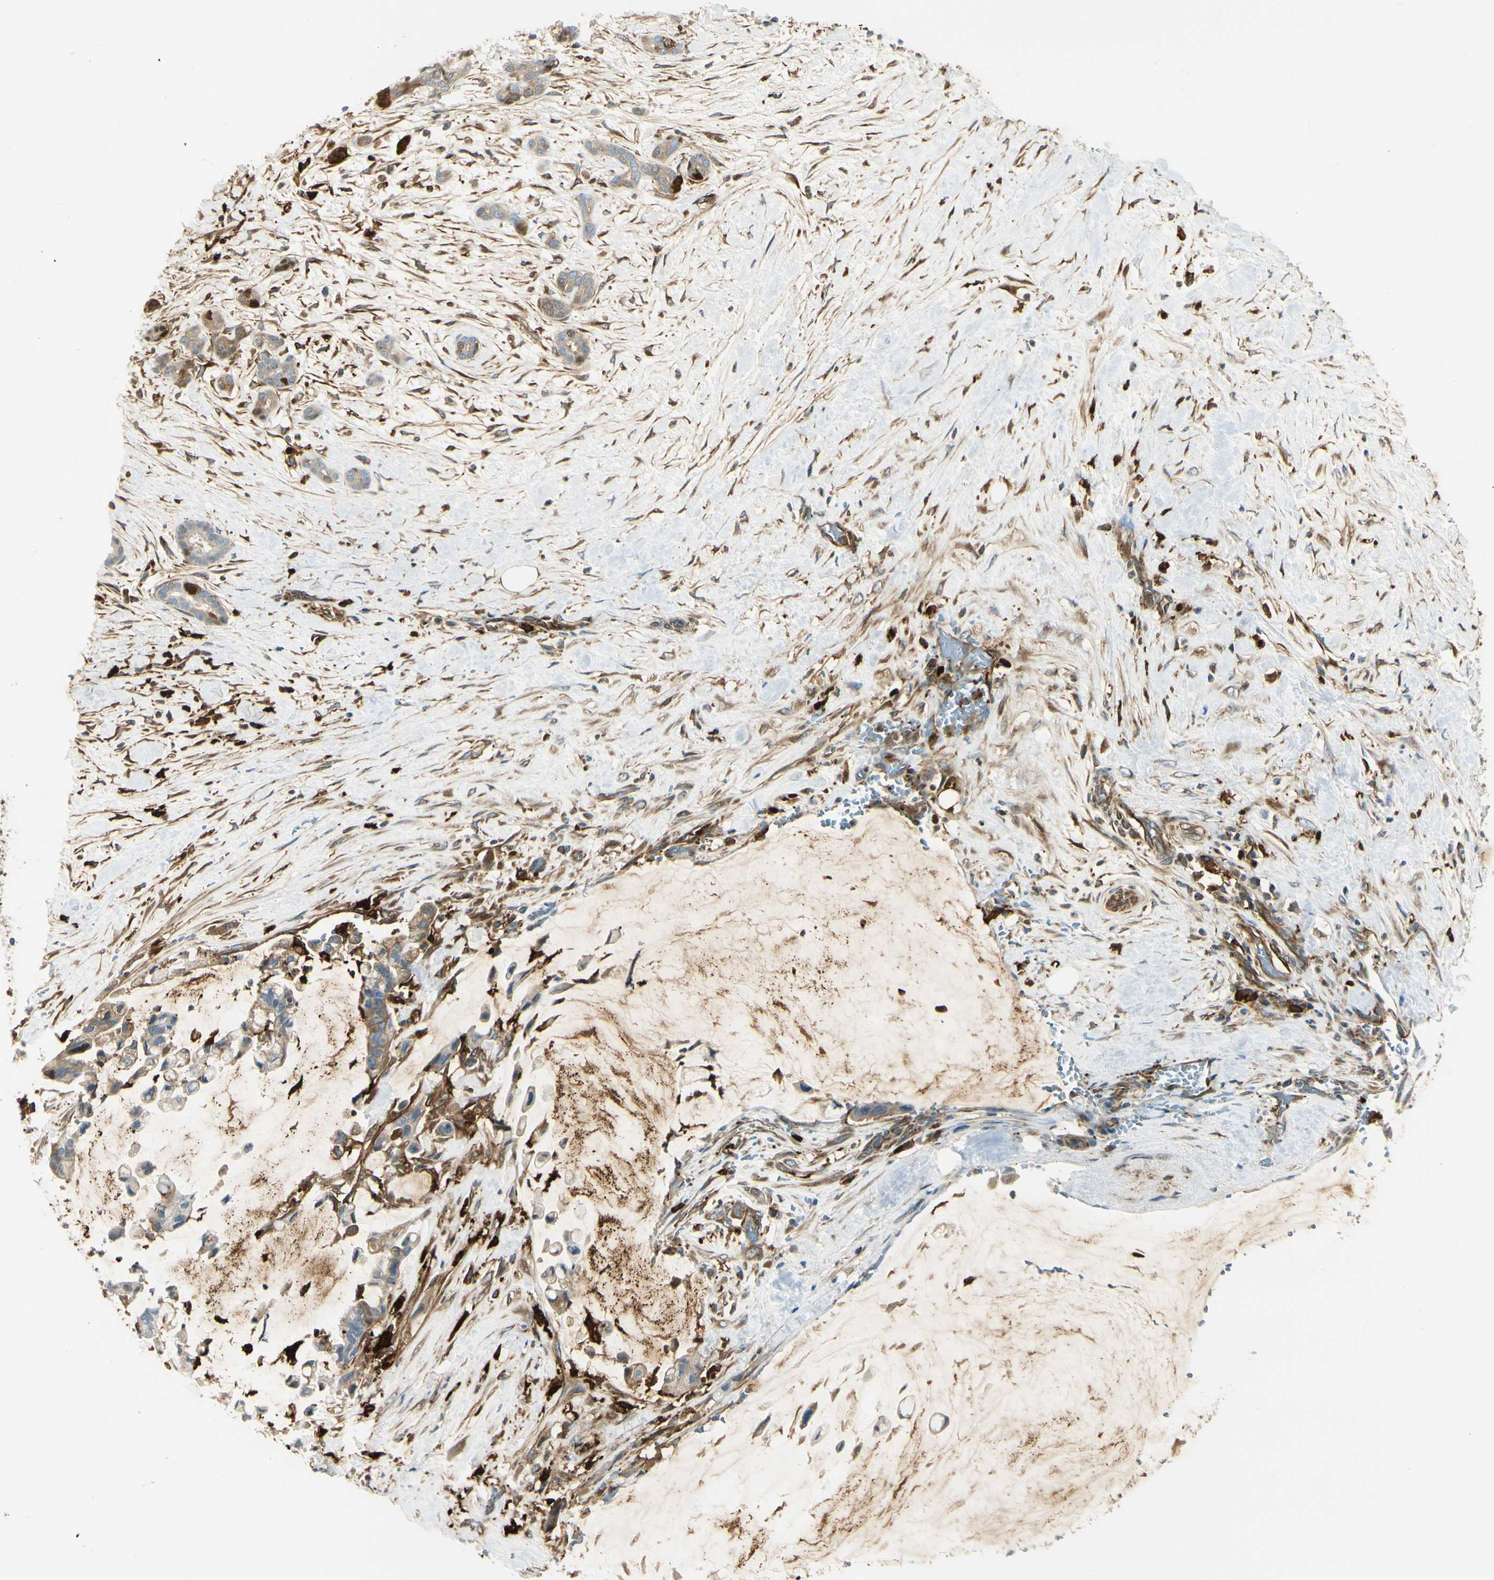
{"staining": {"intensity": "weak", "quantity": "25%-75%", "location": "cytoplasmic/membranous"}, "tissue": "pancreatic cancer", "cell_type": "Tumor cells", "image_type": "cancer", "snomed": [{"axis": "morphology", "description": "Adenocarcinoma, NOS"}, {"axis": "topography", "description": "Pancreas"}], "caption": "Immunohistochemistry (IHC) of pancreatic cancer displays low levels of weak cytoplasmic/membranous positivity in about 25%-75% of tumor cells.", "gene": "FTH1", "patient": {"sex": "male", "age": 41}}